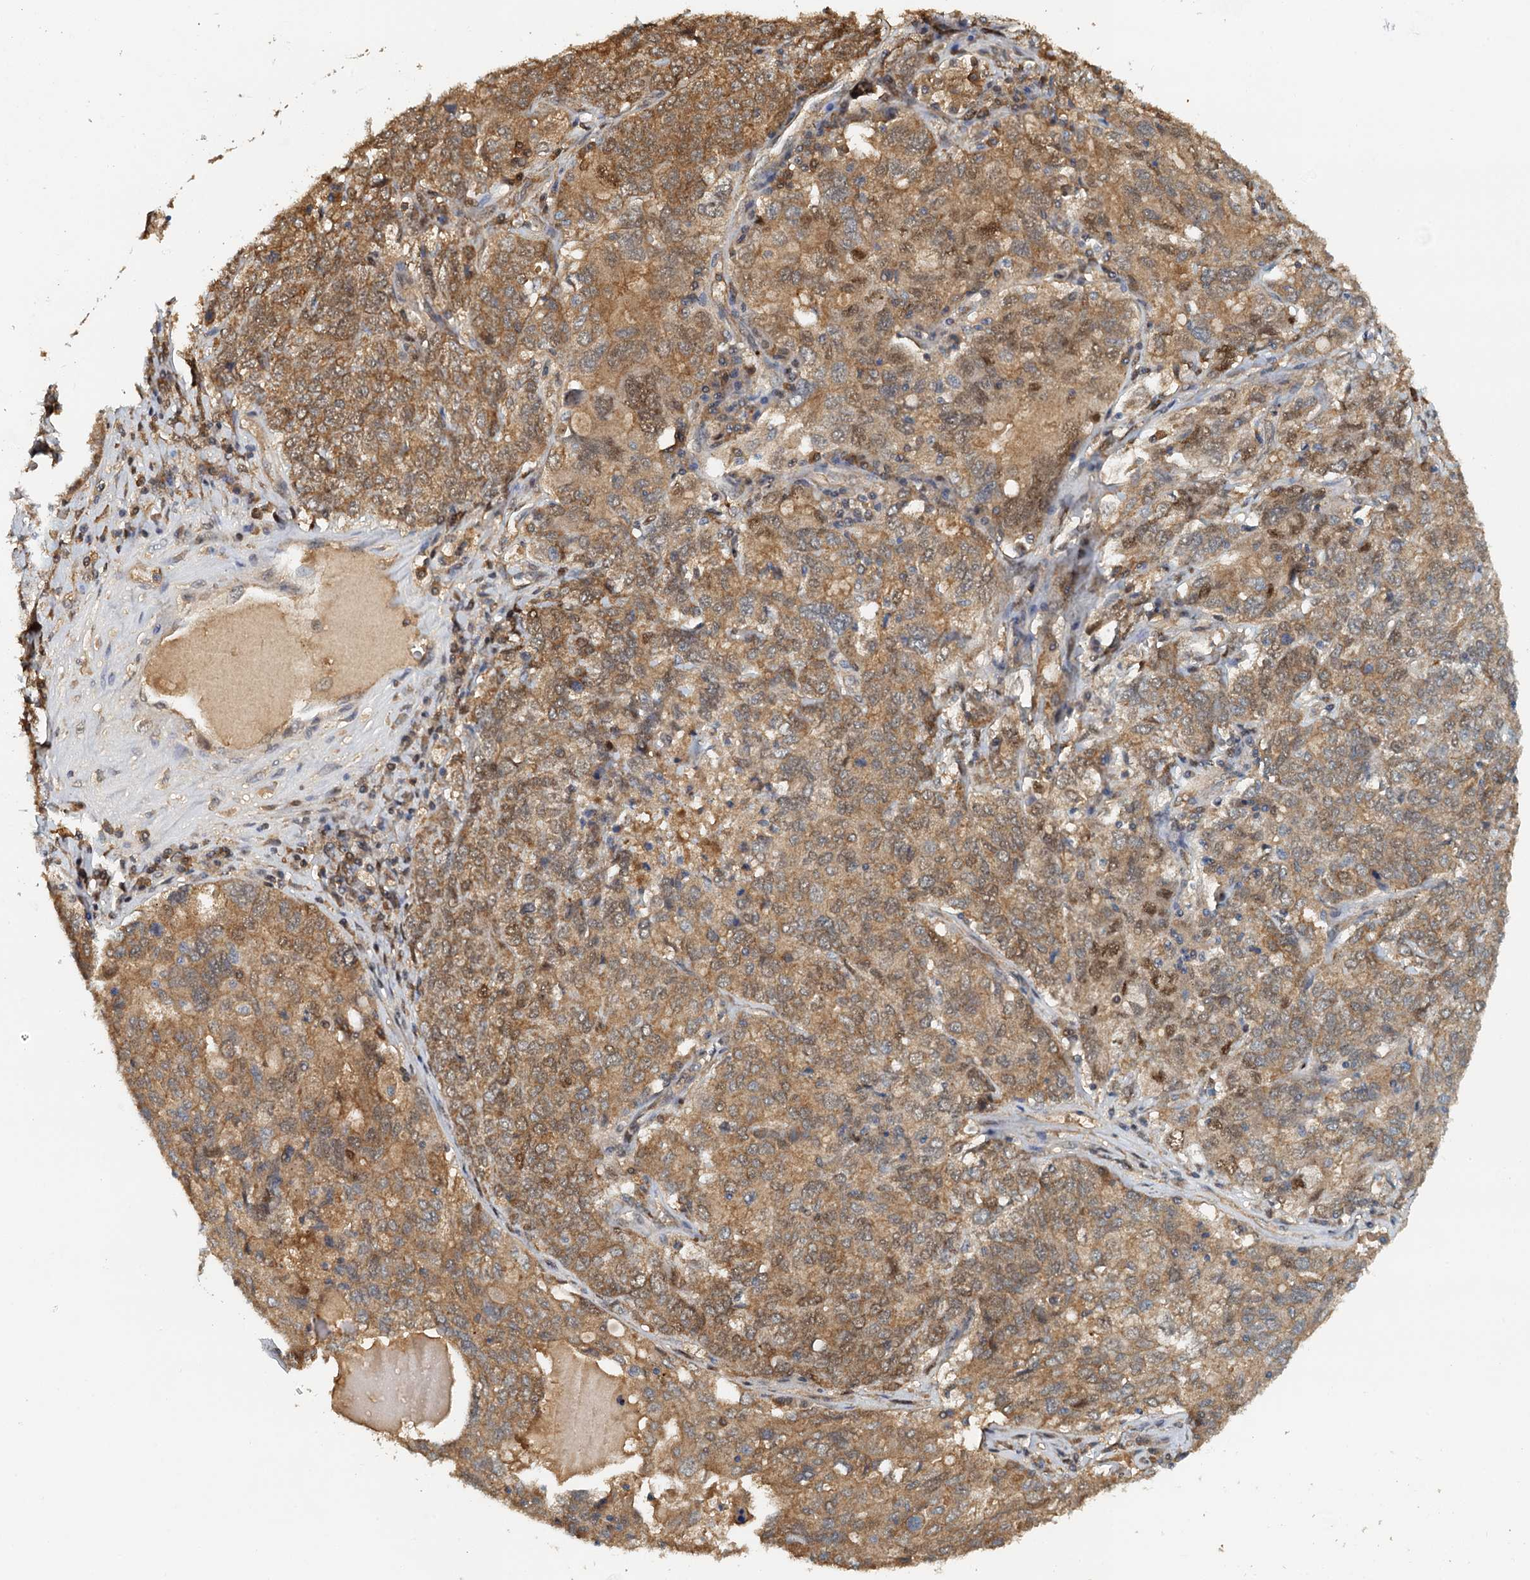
{"staining": {"intensity": "moderate", "quantity": ">75%", "location": "cytoplasmic/membranous,nuclear"}, "tissue": "ovarian cancer", "cell_type": "Tumor cells", "image_type": "cancer", "snomed": [{"axis": "morphology", "description": "Carcinoma, endometroid"}, {"axis": "topography", "description": "Ovary"}], "caption": "Protein staining of ovarian cancer tissue displays moderate cytoplasmic/membranous and nuclear staining in approximately >75% of tumor cells. The staining was performed using DAB (3,3'-diaminobenzidine) to visualize the protein expression in brown, while the nuclei were stained in blue with hematoxylin (Magnification: 20x).", "gene": "UBL7", "patient": {"sex": "female", "age": 62}}